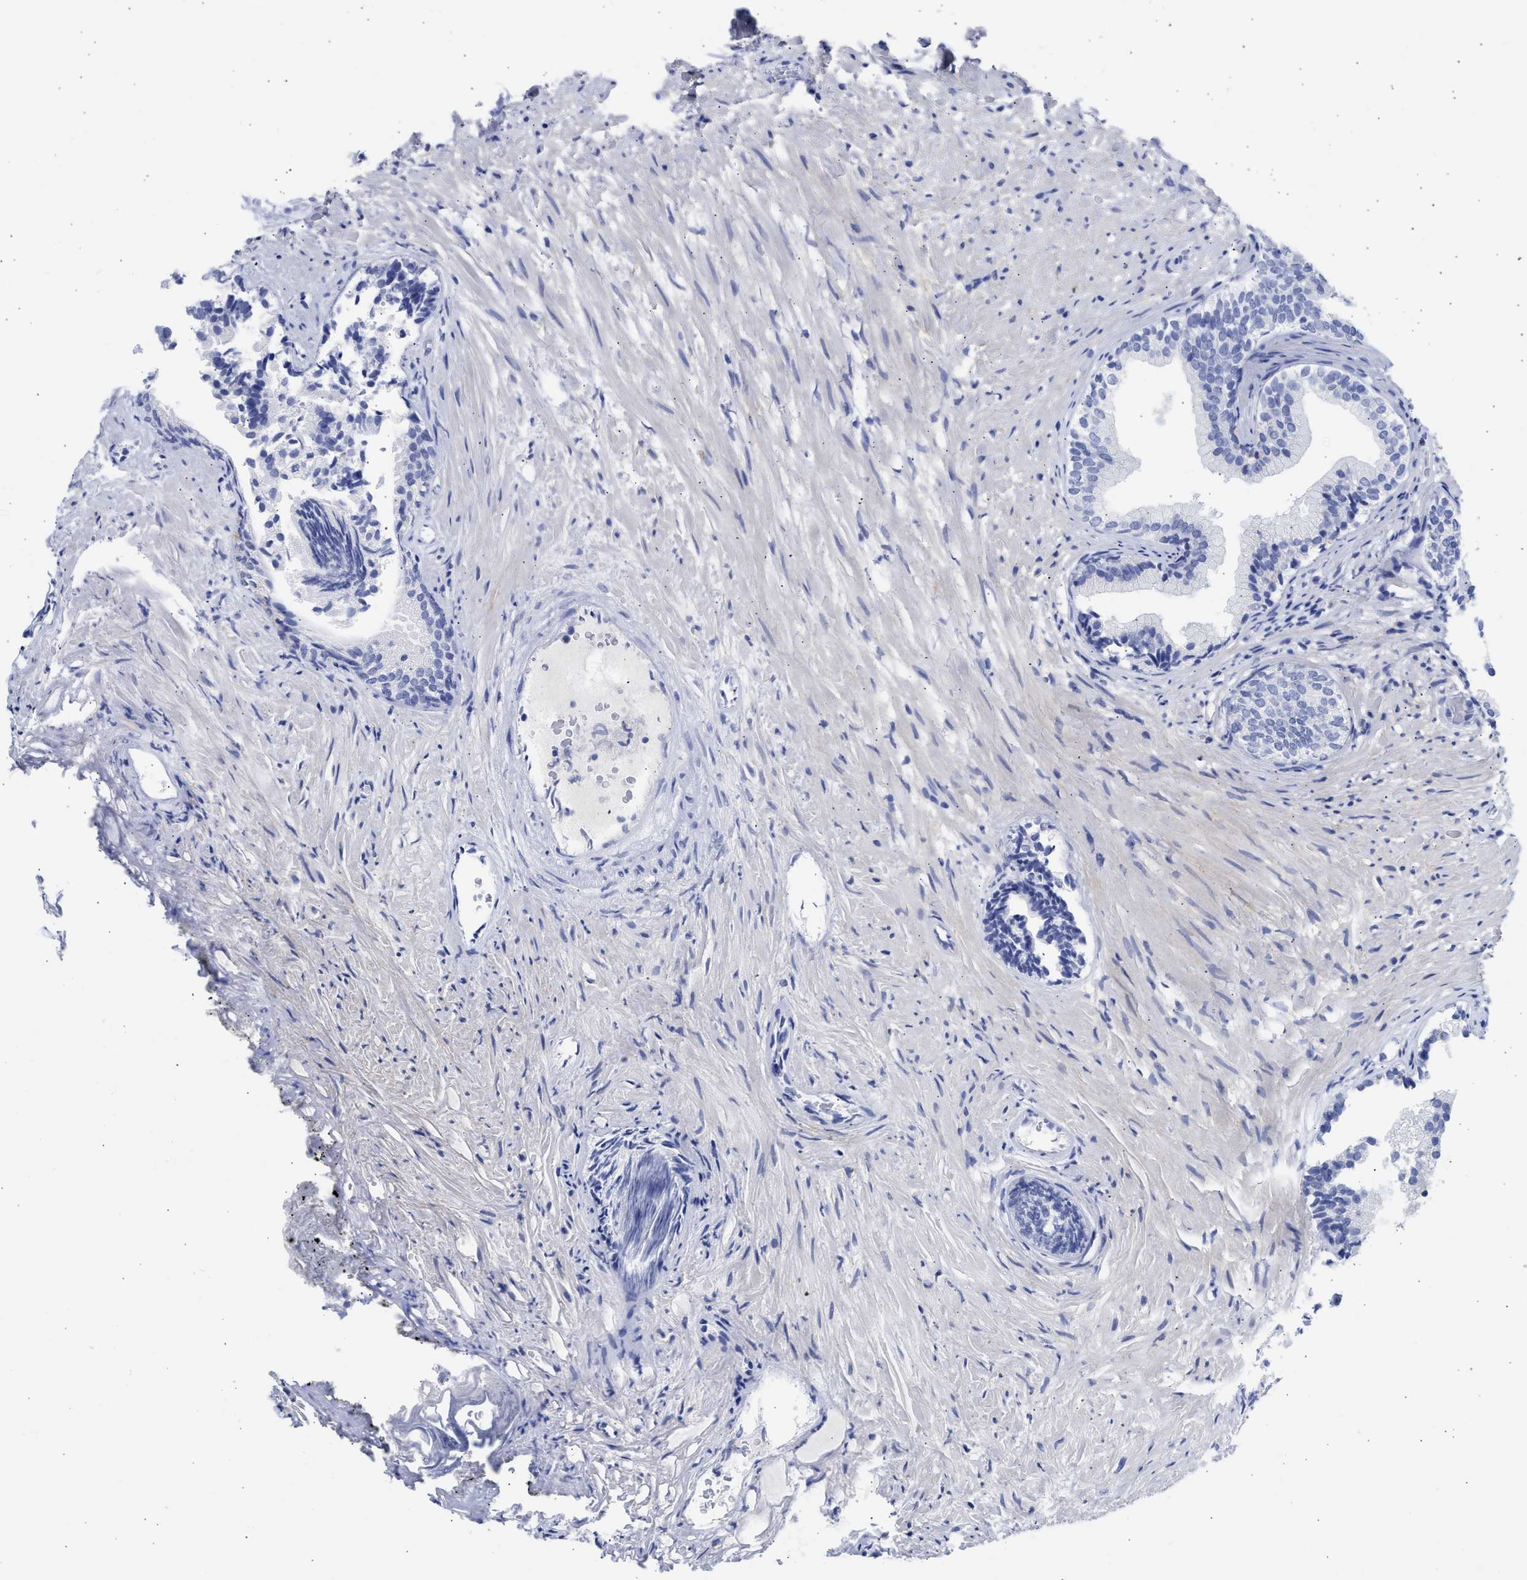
{"staining": {"intensity": "negative", "quantity": "none", "location": "none"}, "tissue": "prostate", "cell_type": "Glandular cells", "image_type": "normal", "snomed": [{"axis": "morphology", "description": "Normal tissue, NOS"}, {"axis": "topography", "description": "Prostate"}], "caption": "DAB immunohistochemical staining of benign prostate demonstrates no significant staining in glandular cells.", "gene": "NCAM1", "patient": {"sex": "male", "age": 76}}